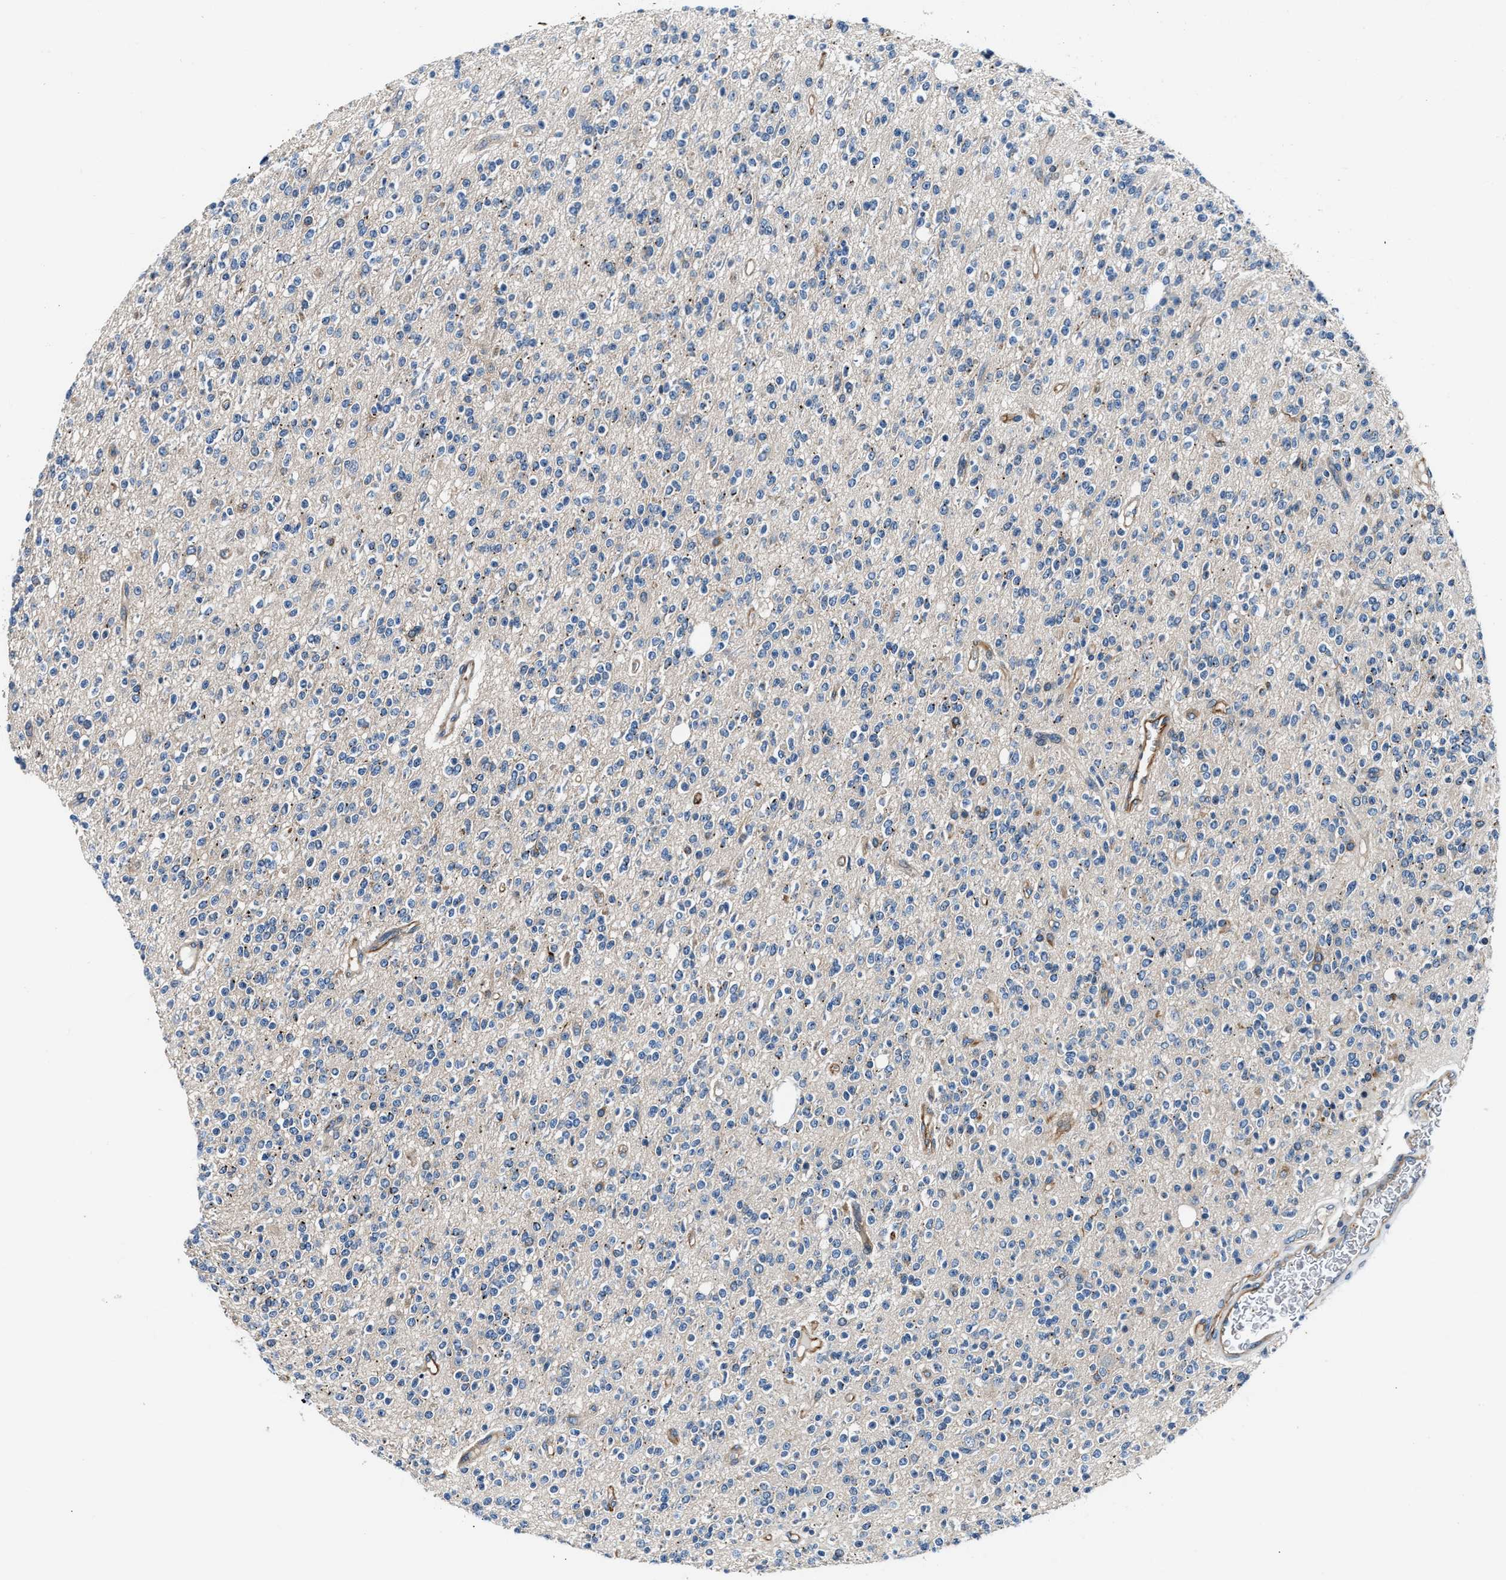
{"staining": {"intensity": "negative", "quantity": "none", "location": "none"}, "tissue": "glioma", "cell_type": "Tumor cells", "image_type": "cancer", "snomed": [{"axis": "morphology", "description": "Glioma, malignant, High grade"}, {"axis": "topography", "description": "Brain"}], "caption": "This is a micrograph of IHC staining of high-grade glioma (malignant), which shows no staining in tumor cells. The staining is performed using DAB brown chromogen with nuclei counter-stained in using hematoxylin.", "gene": "MPDZ", "patient": {"sex": "male", "age": 34}}